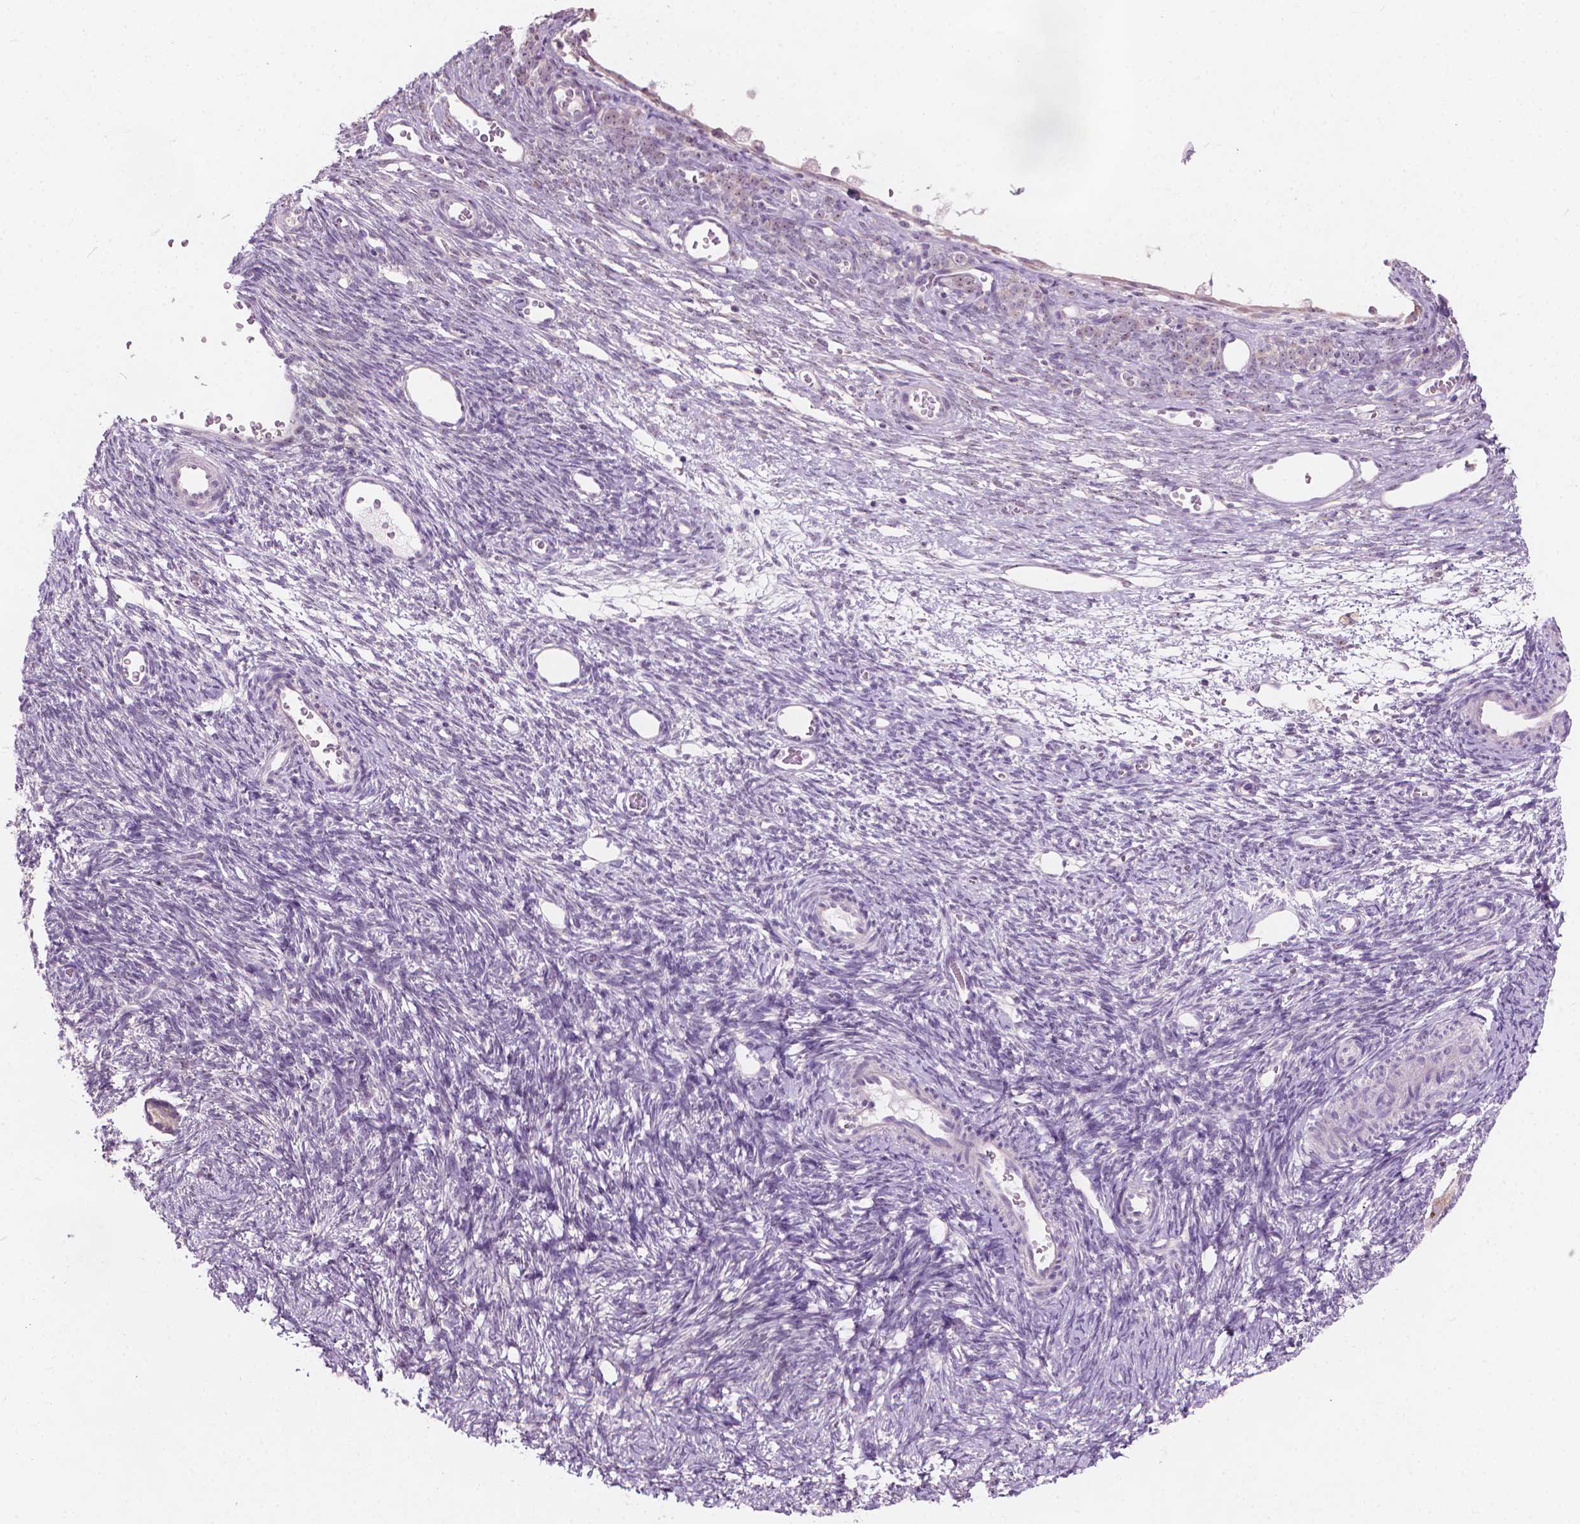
{"staining": {"intensity": "negative", "quantity": "none", "location": "none"}, "tissue": "ovary", "cell_type": "Follicle cells", "image_type": "normal", "snomed": [{"axis": "morphology", "description": "Normal tissue, NOS"}, {"axis": "topography", "description": "Ovary"}], "caption": "Immunohistochemistry image of unremarkable ovary stained for a protein (brown), which demonstrates no expression in follicle cells.", "gene": "GPRC5A", "patient": {"sex": "female", "age": 34}}